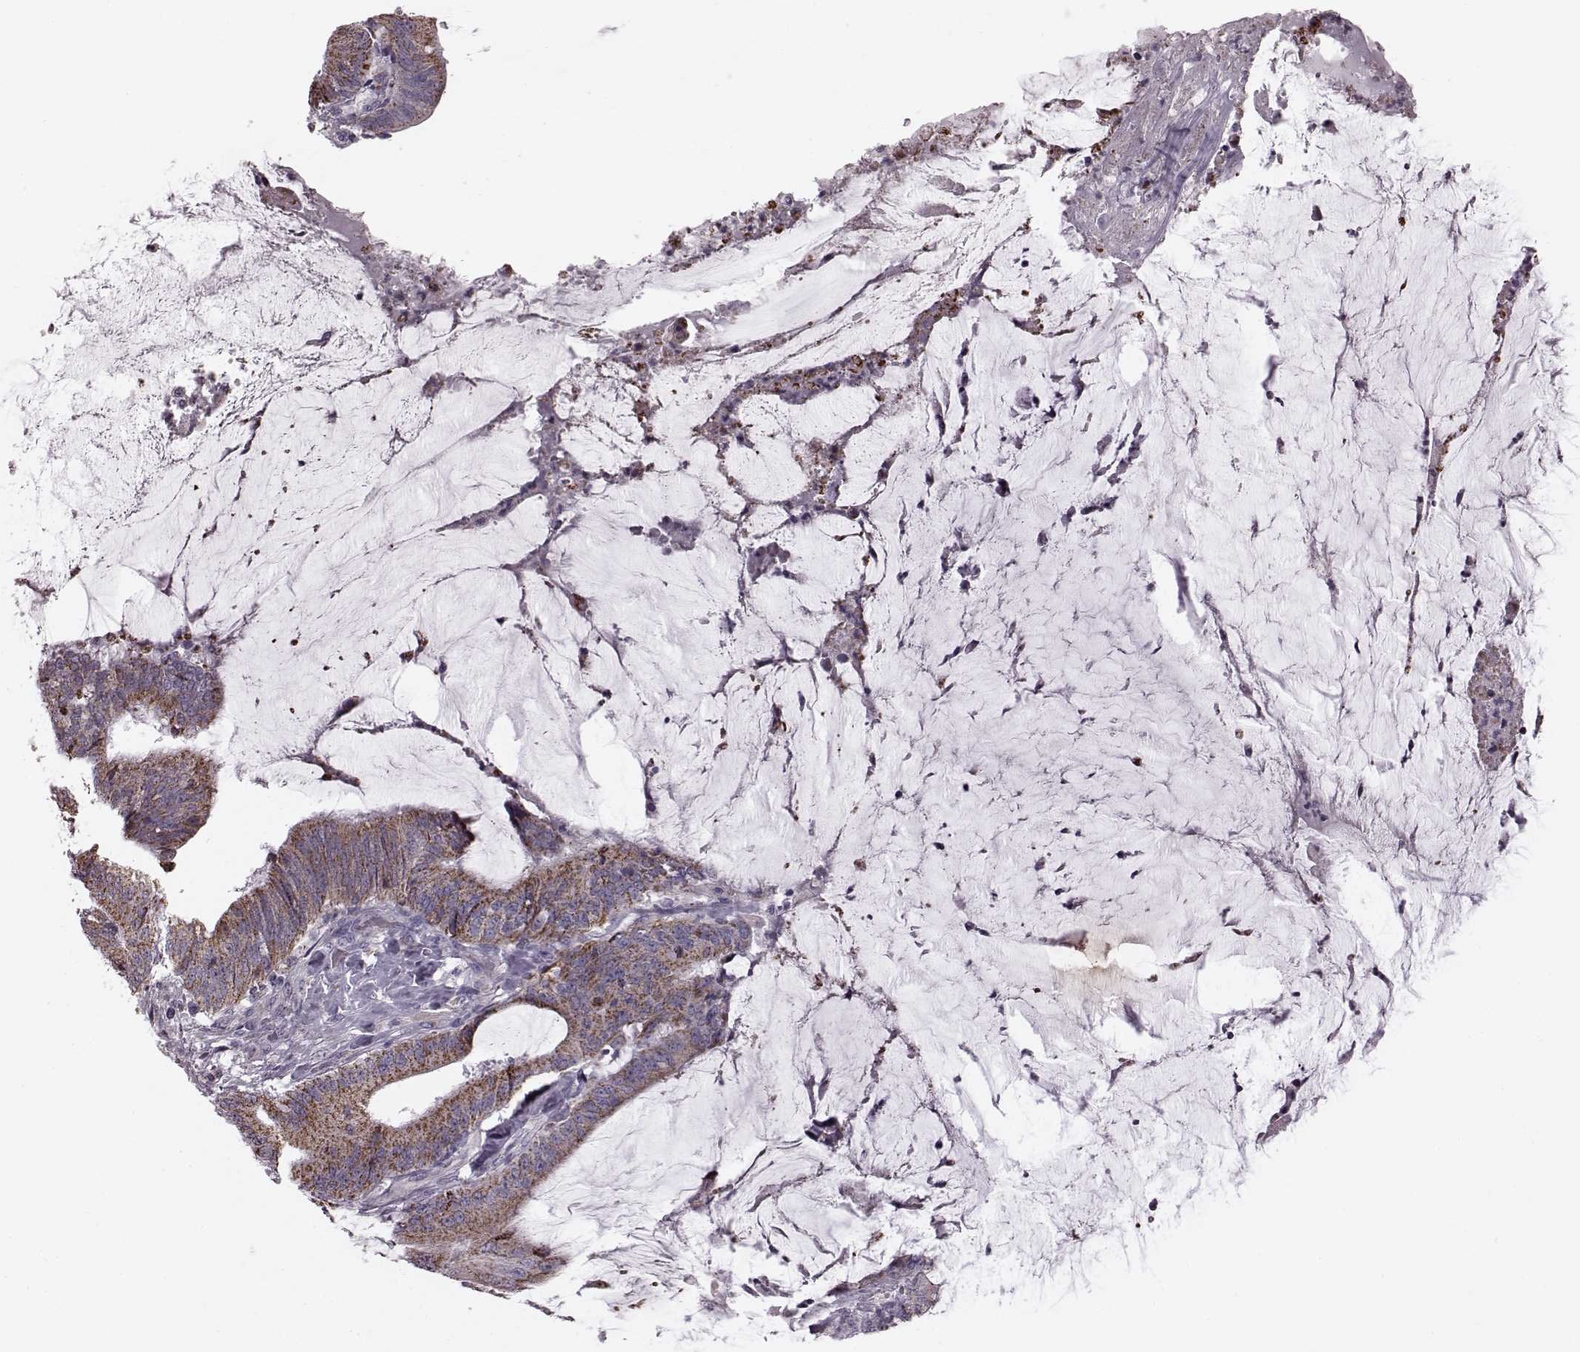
{"staining": {"intensity": "strong", "quantity": ">75%", "location": "cytoplasmic/membranous"}, "tissue": "colorectal cancer", "cell_type": "Tumor cells", "image_type": "cancer", "snomed": [{"axis": "morphology", "description": "Adenocarcinoma, NOS"}, {"axis": "topography", "description": "Colon"}], "caption": "Strong cytoplasmic/membranous expression is seen in approximately >75% of tumor cells in colorectal cancer (adenocarcinoma). The protein is shown in brown color, while the nuclei are stained blue.", "gene": "ATP5MF", "patient": {"sex": "female", "age": 43}}